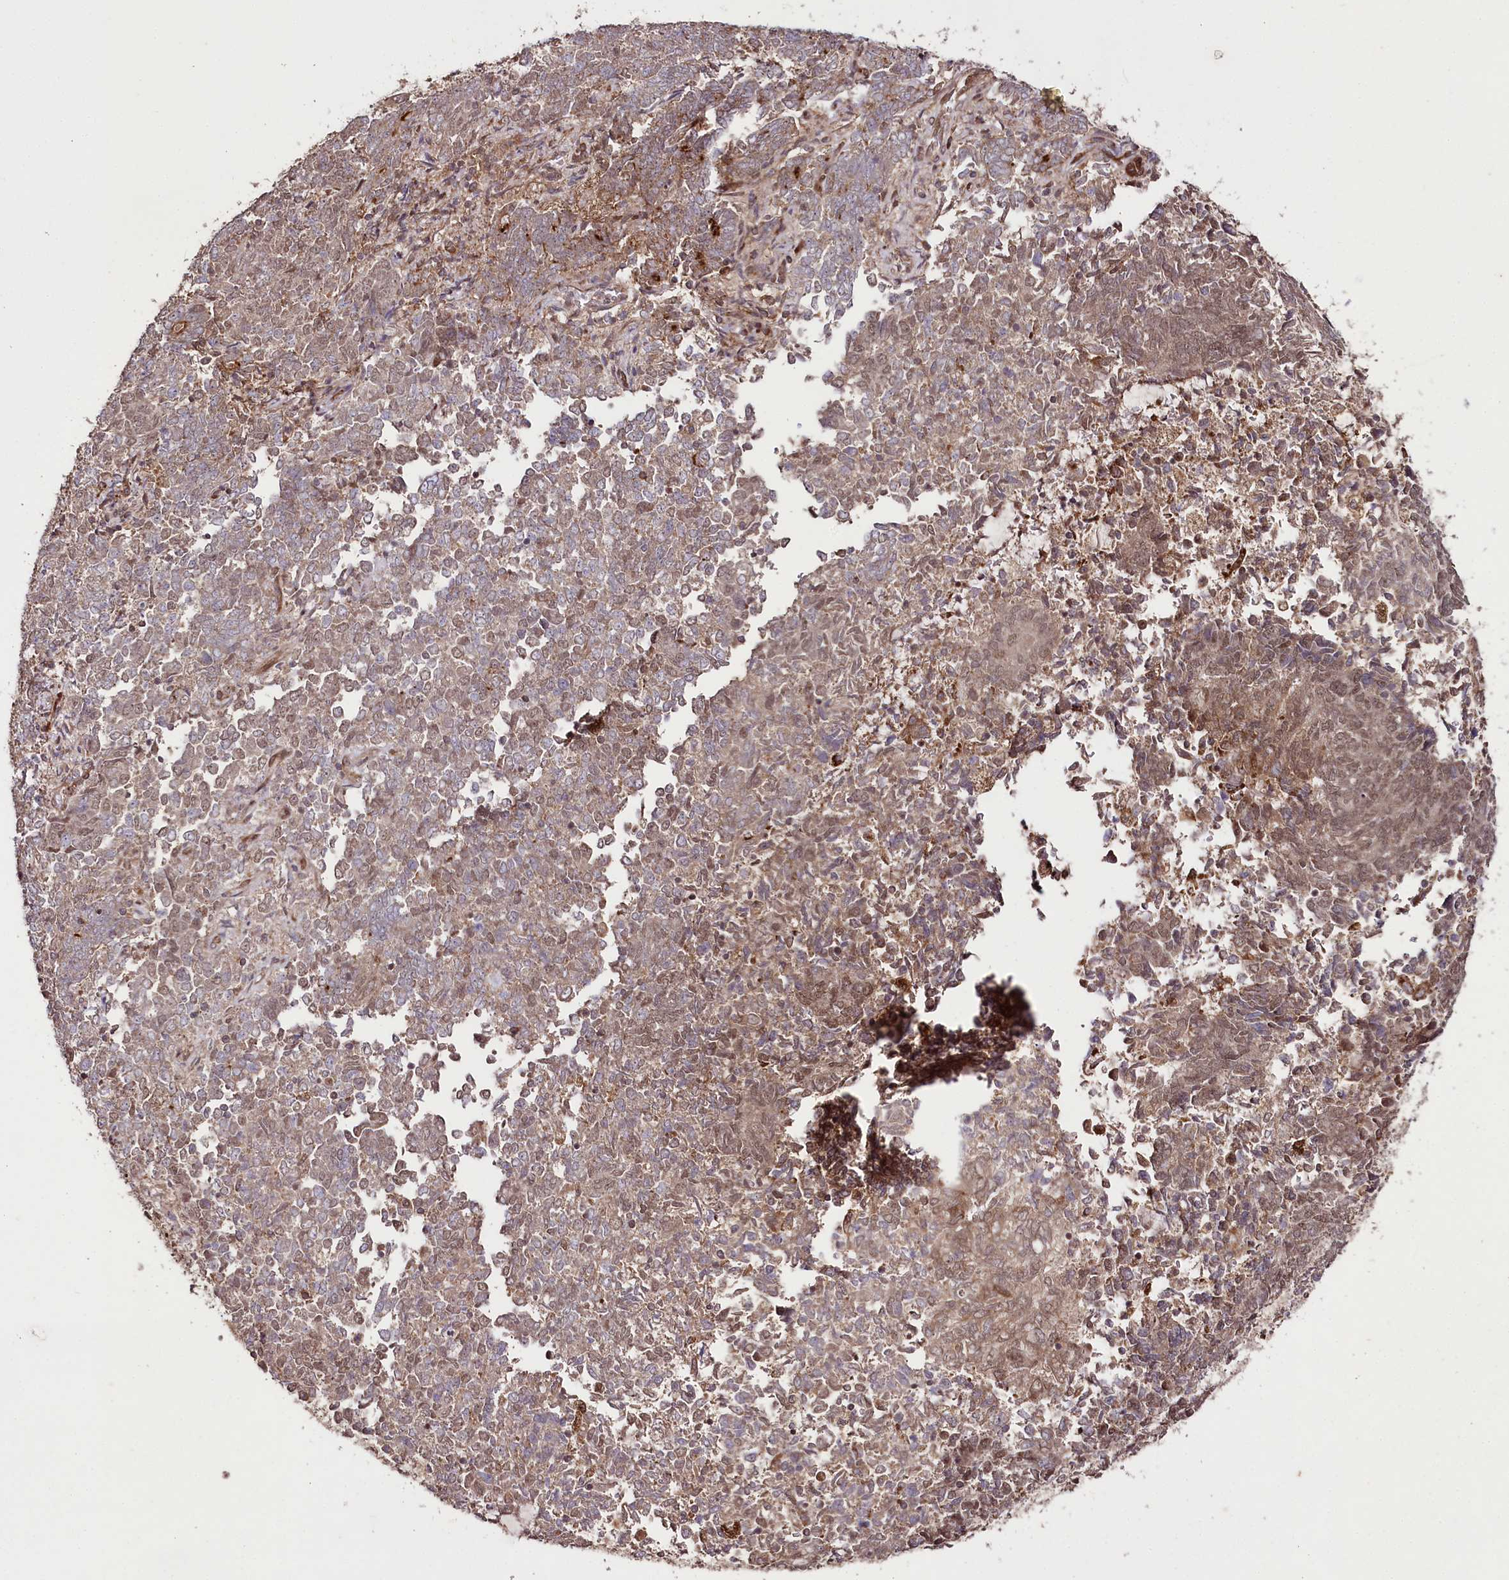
{"staining": {"intensity": "weak", "quantity": ">75%", "location": "cytoplasmic/membranous,nuclear"}, "tissue": "endometrial cancer", "cell_type": "Tumor cells", "image_type": "cancer", "snomed": [{"axis": "morphology", "description": "Adenocarcinoma, NOS"}, {"axis": "topography", "description": "Endometrium"}], "caption": "Immunohistochemistry (IHC) image of neoplastic tissue: endometrial cancer (adenocarcinoma) stained using immunohistochemistry (IHC) exhibits low levels of weak protein expression localized specifically in the cytoplasmic/membranous and nuclear of tumor cells, appearing as a cytoplasmic/membranous and nuclear brown color.", "gene": "PHLDB1", "patient": {"sex": "female", "age": 80}}